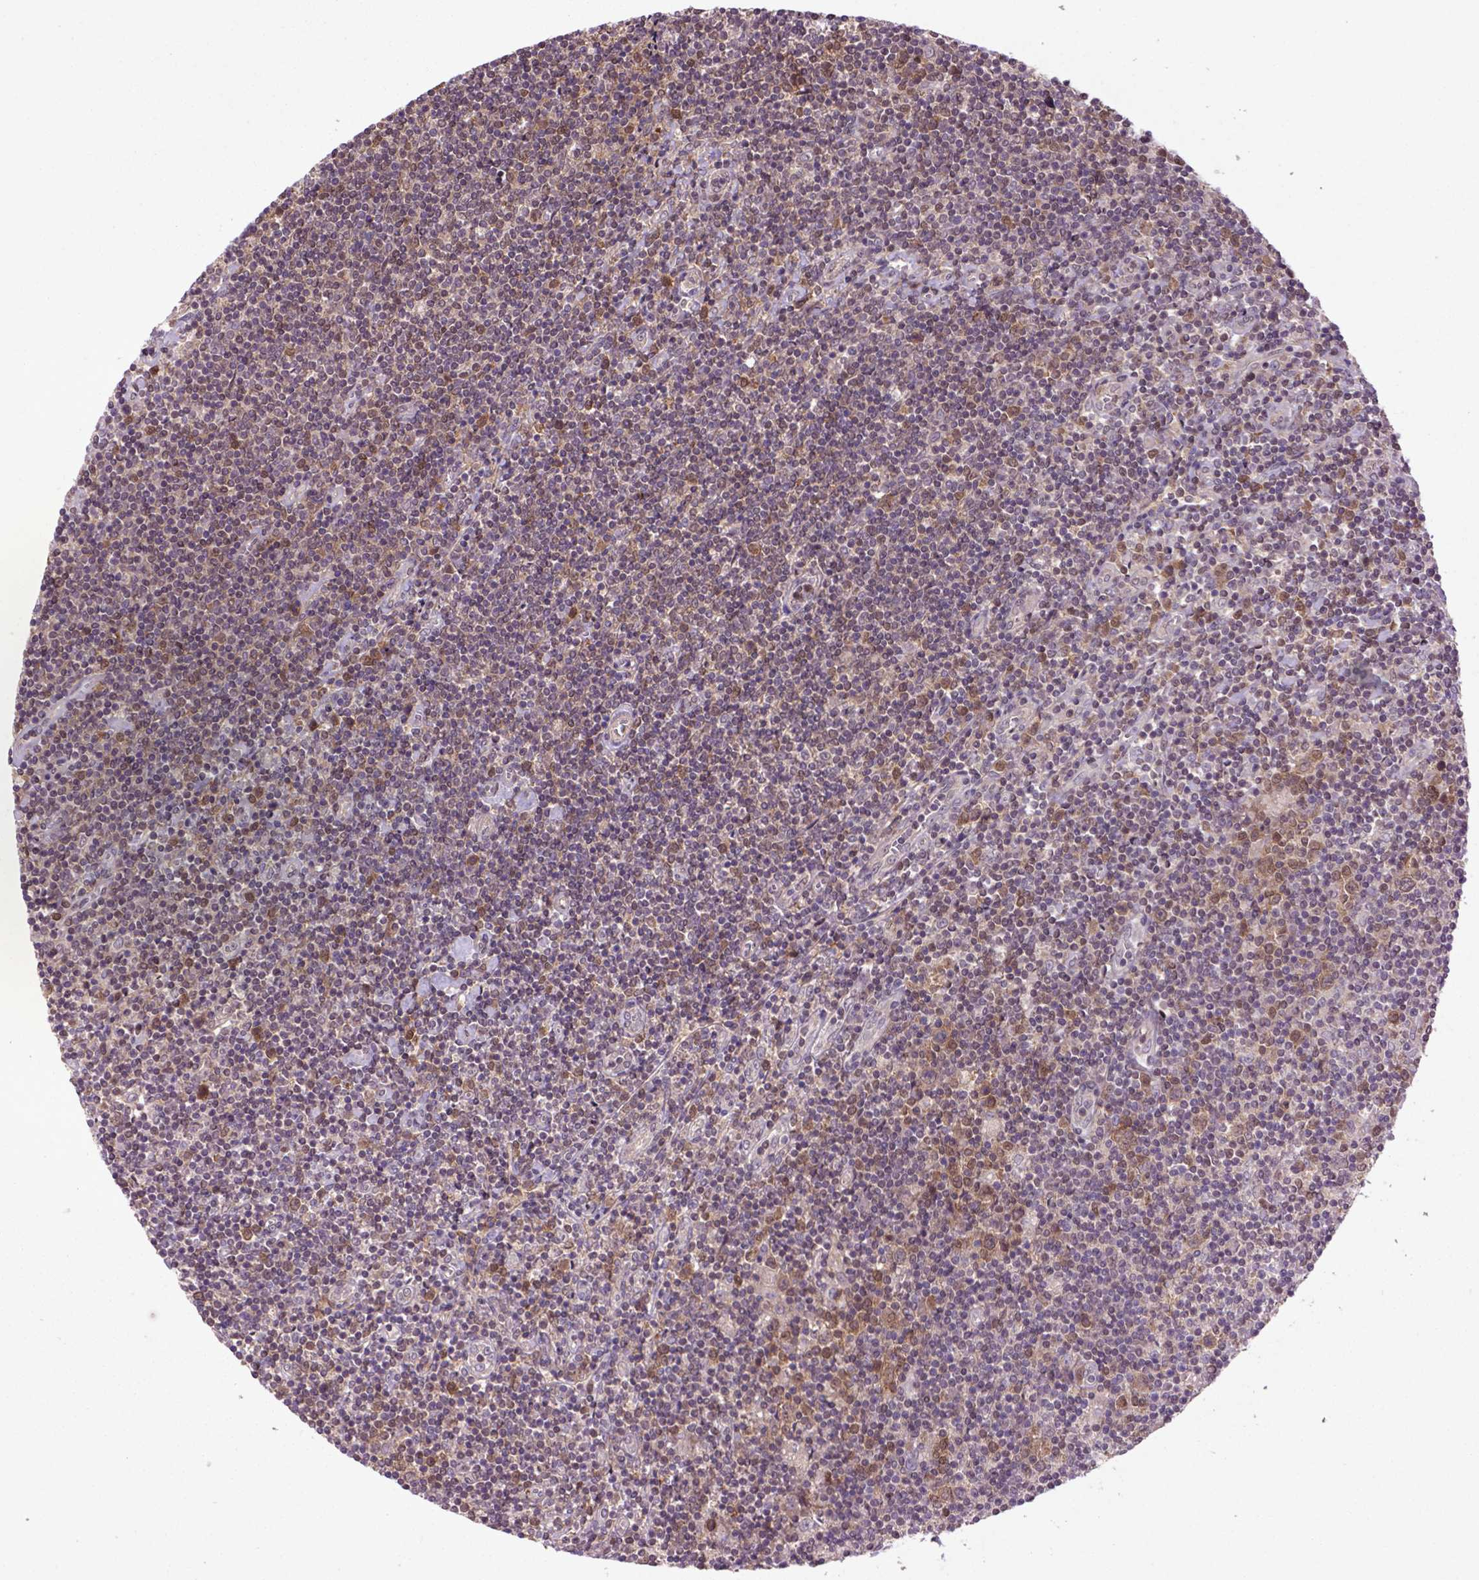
{"staining": {"intensity": "weak", "quantity": "25%-75%", "location": "cytoplasmic/membranous"}, "tissue": "lymphoma", "cell_type": "Tumor cells", "image_type": "cancer", "snomed": [{"axis": "morphology", "description": "Hodgkin's disease, NOS"}, {"axis": "topography", "description": "Lymph node"}], "caption": "An image of lymphoma stained for a protein shows weak cytoplasmic/membranous brown staining in tumor cells.", "gene": "HSPBP1", "patient": {"sex": "male", "age": 40}}